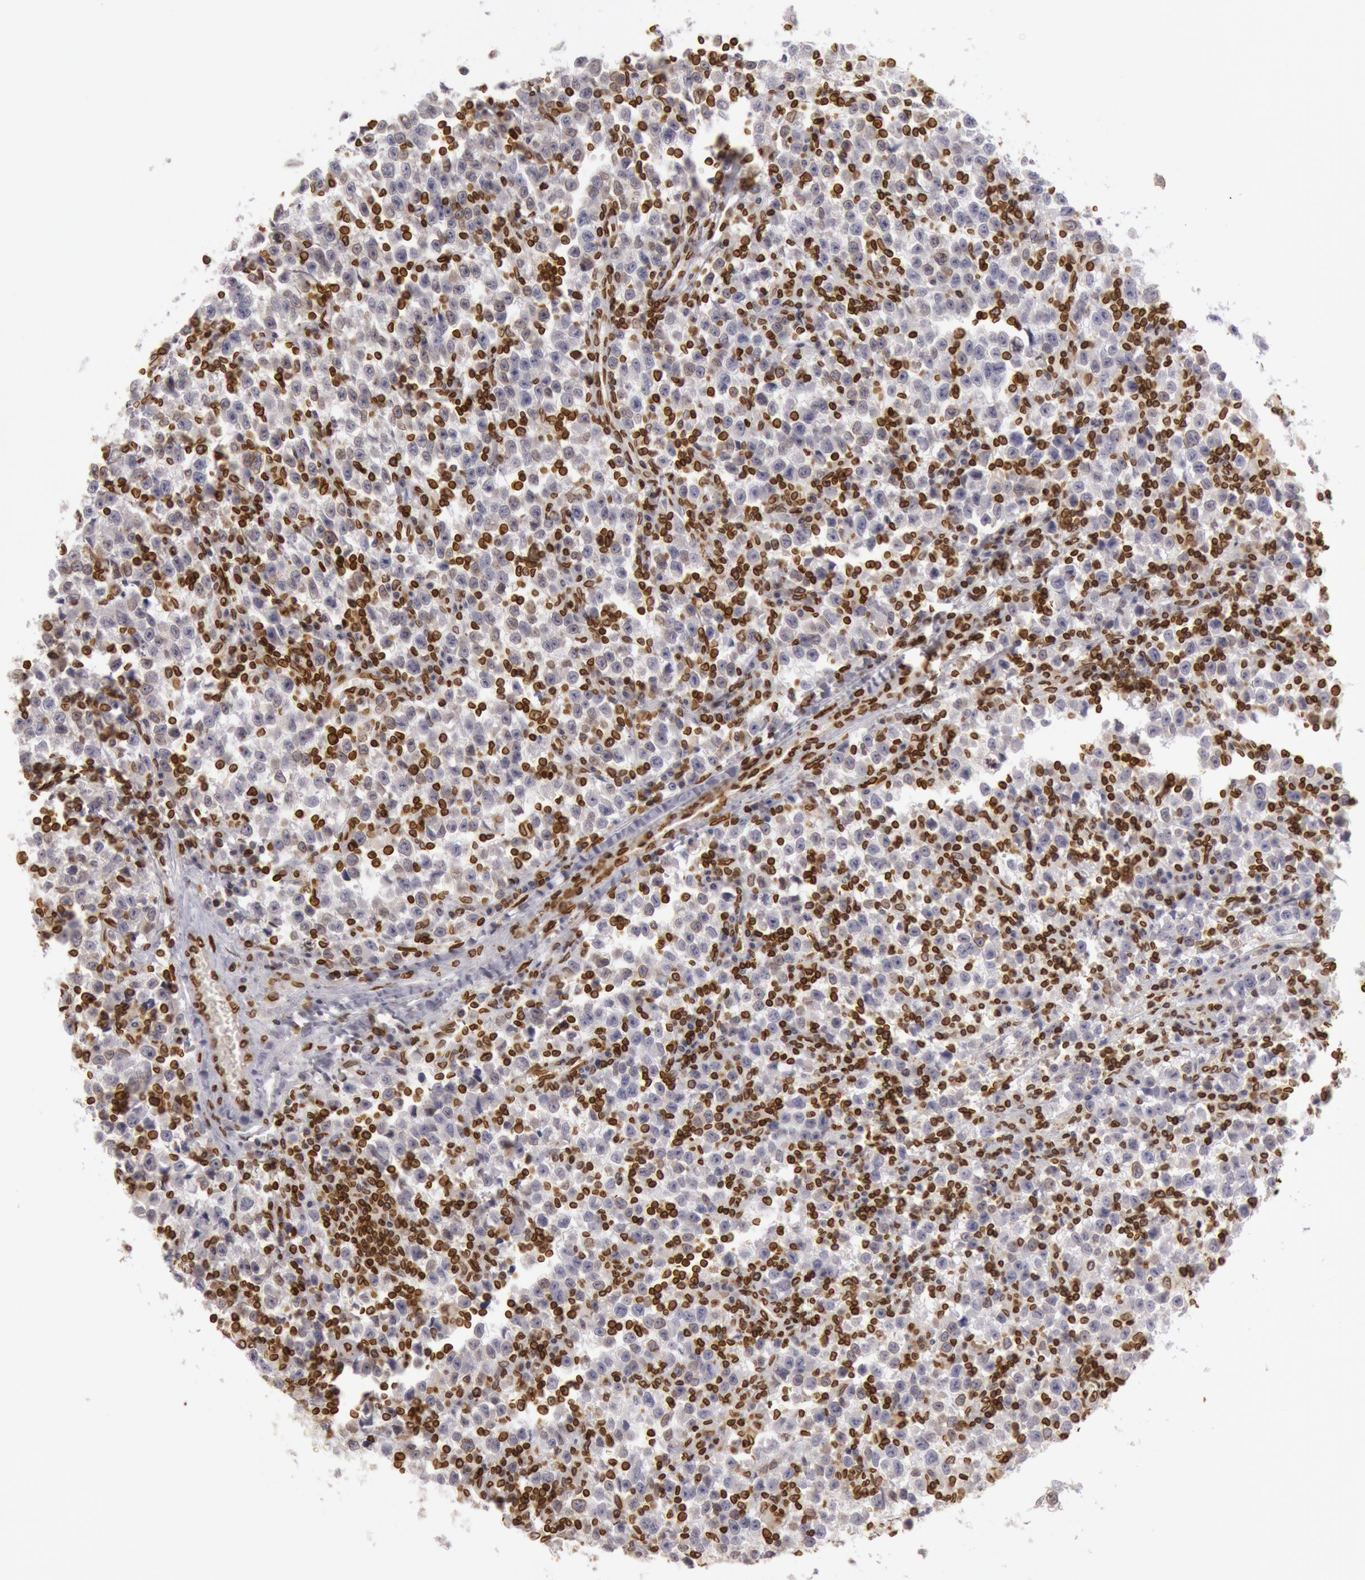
{"staining": {"intensity": "weak", "quantity": "<25%", "location": "cytoplasmic/membranous,nuclear"}, "tissue": "testis cancer", "cell_type": "Tumor cells", "image_type": "cancer", "snomed": [{"axis": "morphology", "description": "Seminoma, NOS"}, {"axis": "topography", "description": "Testis"}], "caption": "This is a histopathology image of immunohistochemistry (IHC) staining of testis cancer (seminoma), which shows no expression in tumor cells.", "gene": "SUN2", "patient": {"sex": "male", "age": 35}}